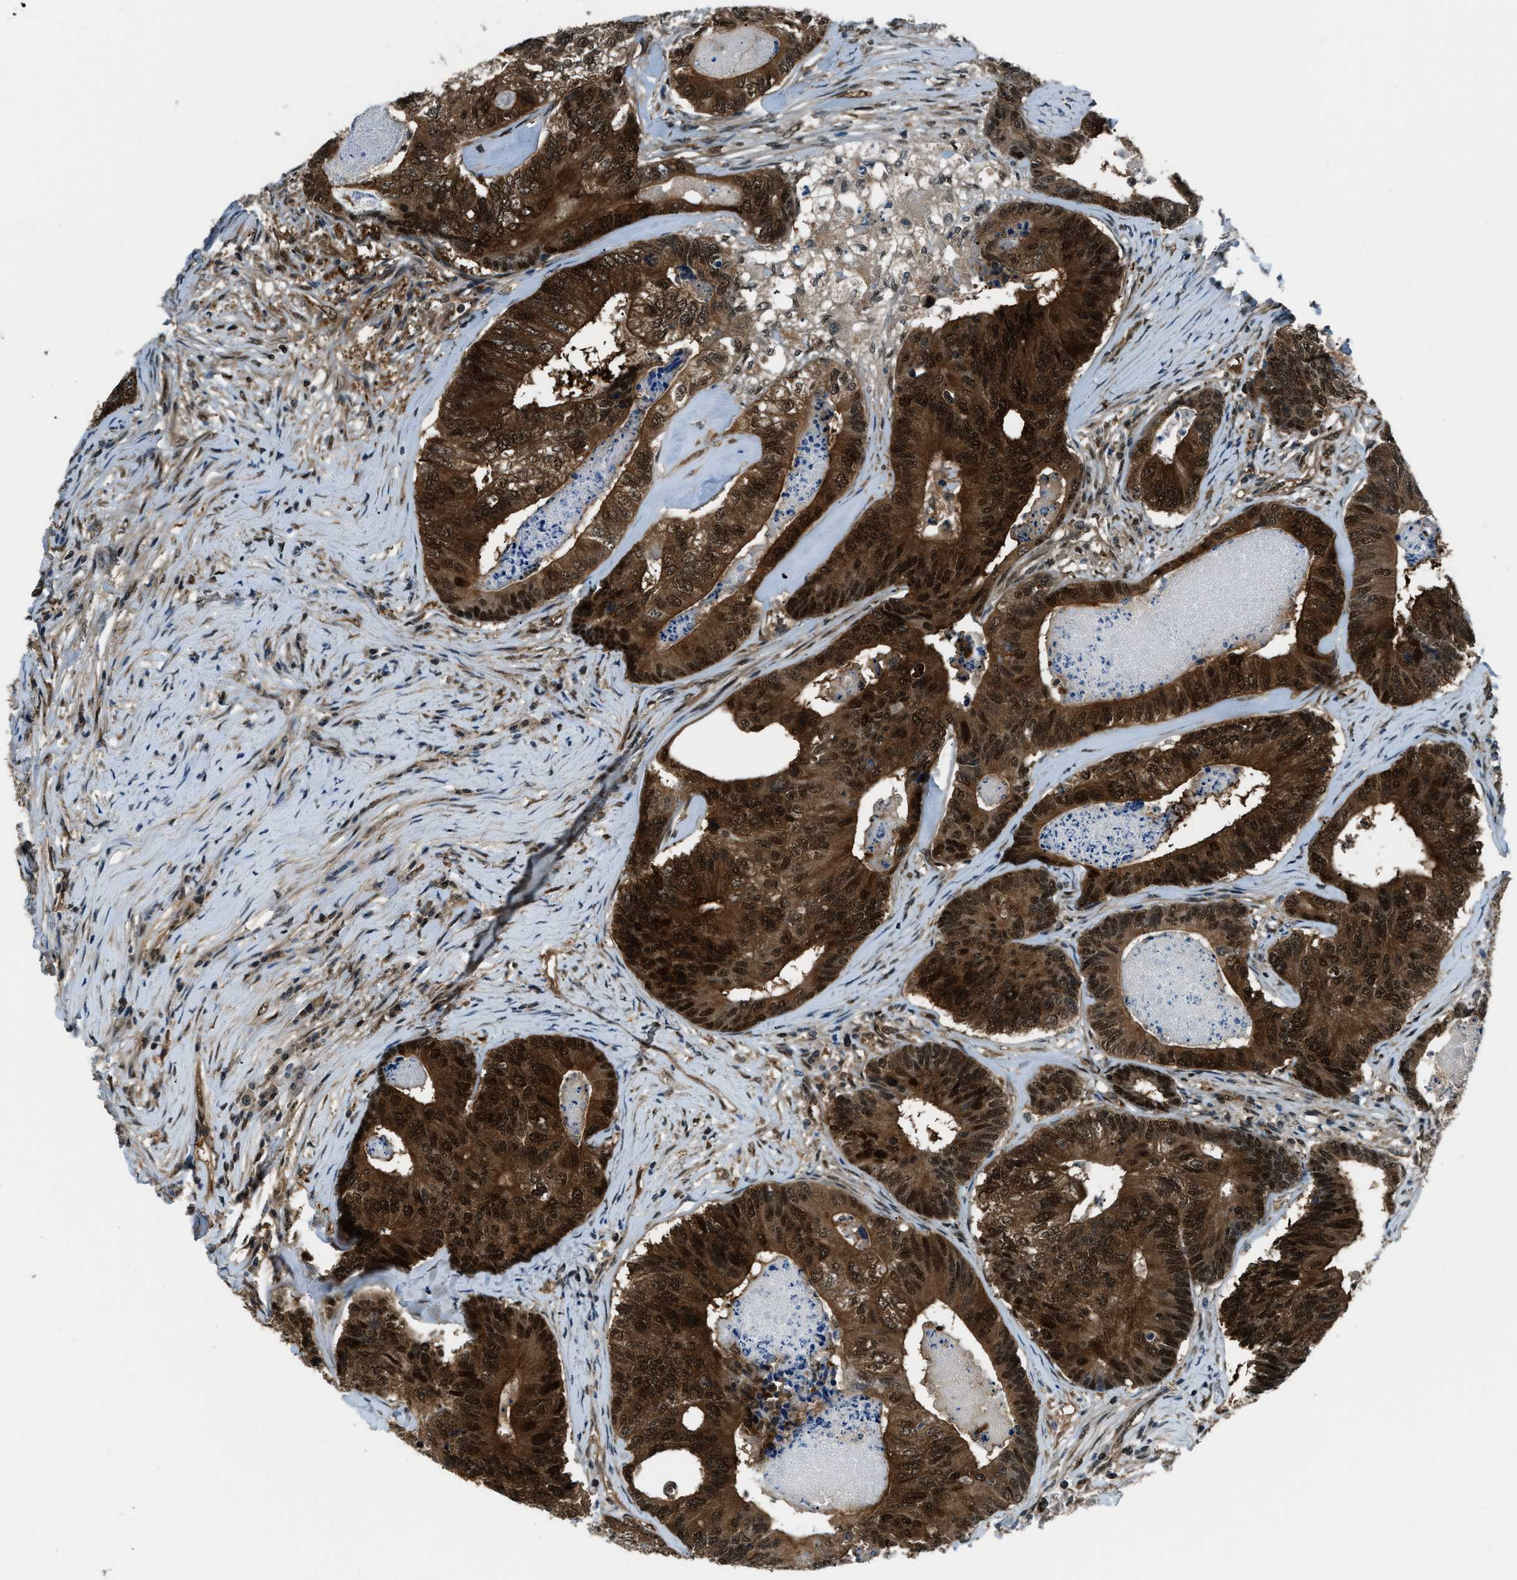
{"staining": {"intensity": "strong", "quantity": ">75%", "location": "cytoplasmic/membranous,nuclear"}, "tissue": "colorectal cancer", "cell_type": "Tumor cells", "image_type": "cancer", "snomed": [{"axis": "morphology", "description": "Adenocarcinoma, NOS"}, {"axis": "topography", "description": "Colon"}], "caption": "Immunohistochemistry (IHC) image of neoplastic tissue: adenocarcinoma (colorectal) stained using IHC reveals high levels of strong protein expression localized specifically in the cytoplasmic/membranous and nuclear of tumor cells, appearing as a cytoplasmic/membranous and nuclear brown color.", "gene": "NUDCD3", "patient": {"sex": "female", "age": 67}}